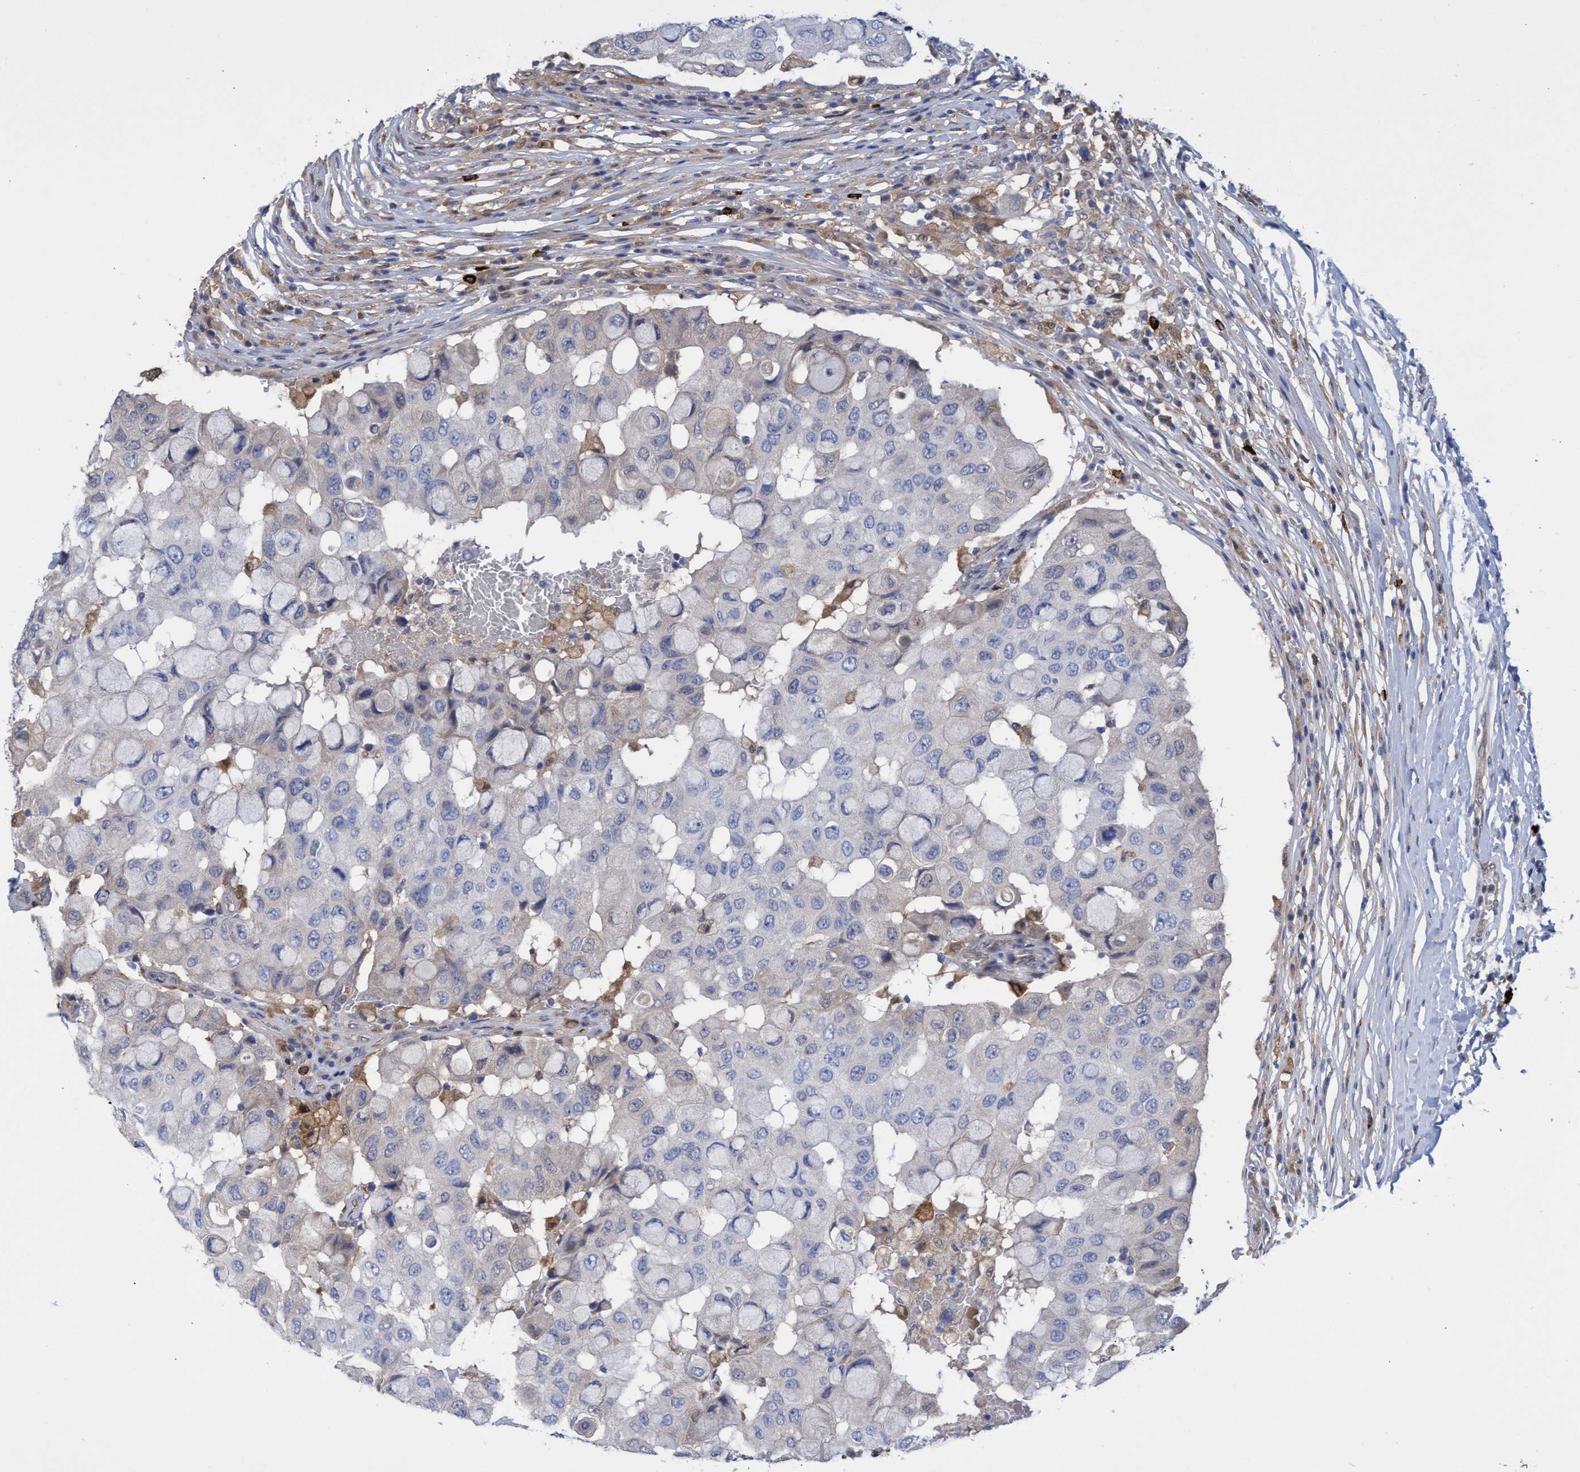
{"staining": {"intensity": "weak", "quantity": "<25%", "location": "cytoplasmic/membranous"}, "tissue": "breast cancer", "cell_type": "Tumor cells", "image_type": "cancer", "snomed": [{"axis": "morphology", "description": "Duct carcinoma"}, {"axis": "topography", "description": "Breast"}], "caption": "DAB immunohistochemical staining of human breast cancer (infiltrating ductal carcinoma) demonstrates no significant expression in tumor cells. The staining was performed using DAB (3,3'-diaminobenzidine) to visualize the protein expression in brown, while the nuclei were stained in blue with hematoxylin (Magnification: 20x).", "gene": "PNPO", "patient": {"sex": "female", "age": 27}}